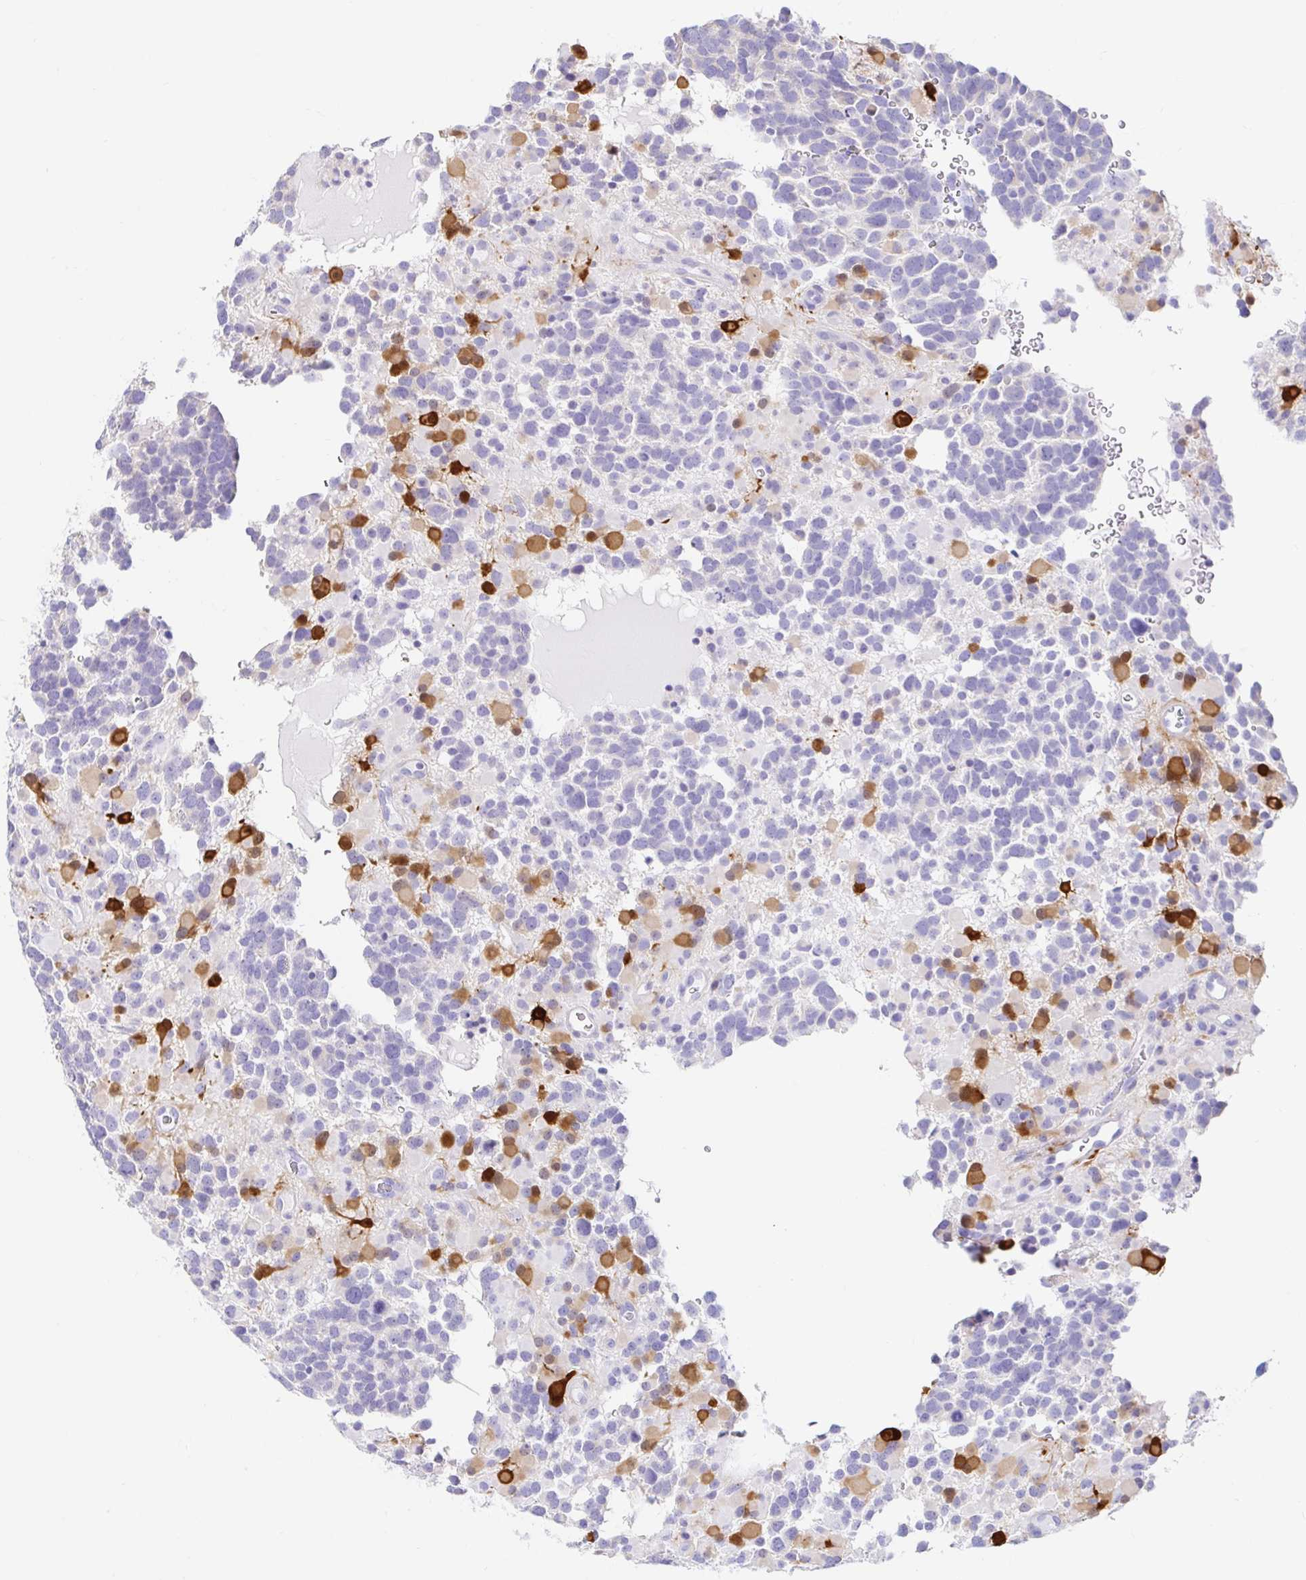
{"staining": {"intensity": "negative", "quantity": "none", "location": "none"}, "tissue": "glioma", "cell_type": "Tumor cells", "image_type": "cancer", "snomed": [{"axis": "morphology", "description": "Glioma, malignant, High grade"}, {"axis": "topography", "description": "Brain"}], "caption": "This is an immunohistochemistry (IHC) image of human glioma. There is no positivity in tumor cells.", "gene": "PPP1R1B", "patient": {"sex": "female", "age": 40}}